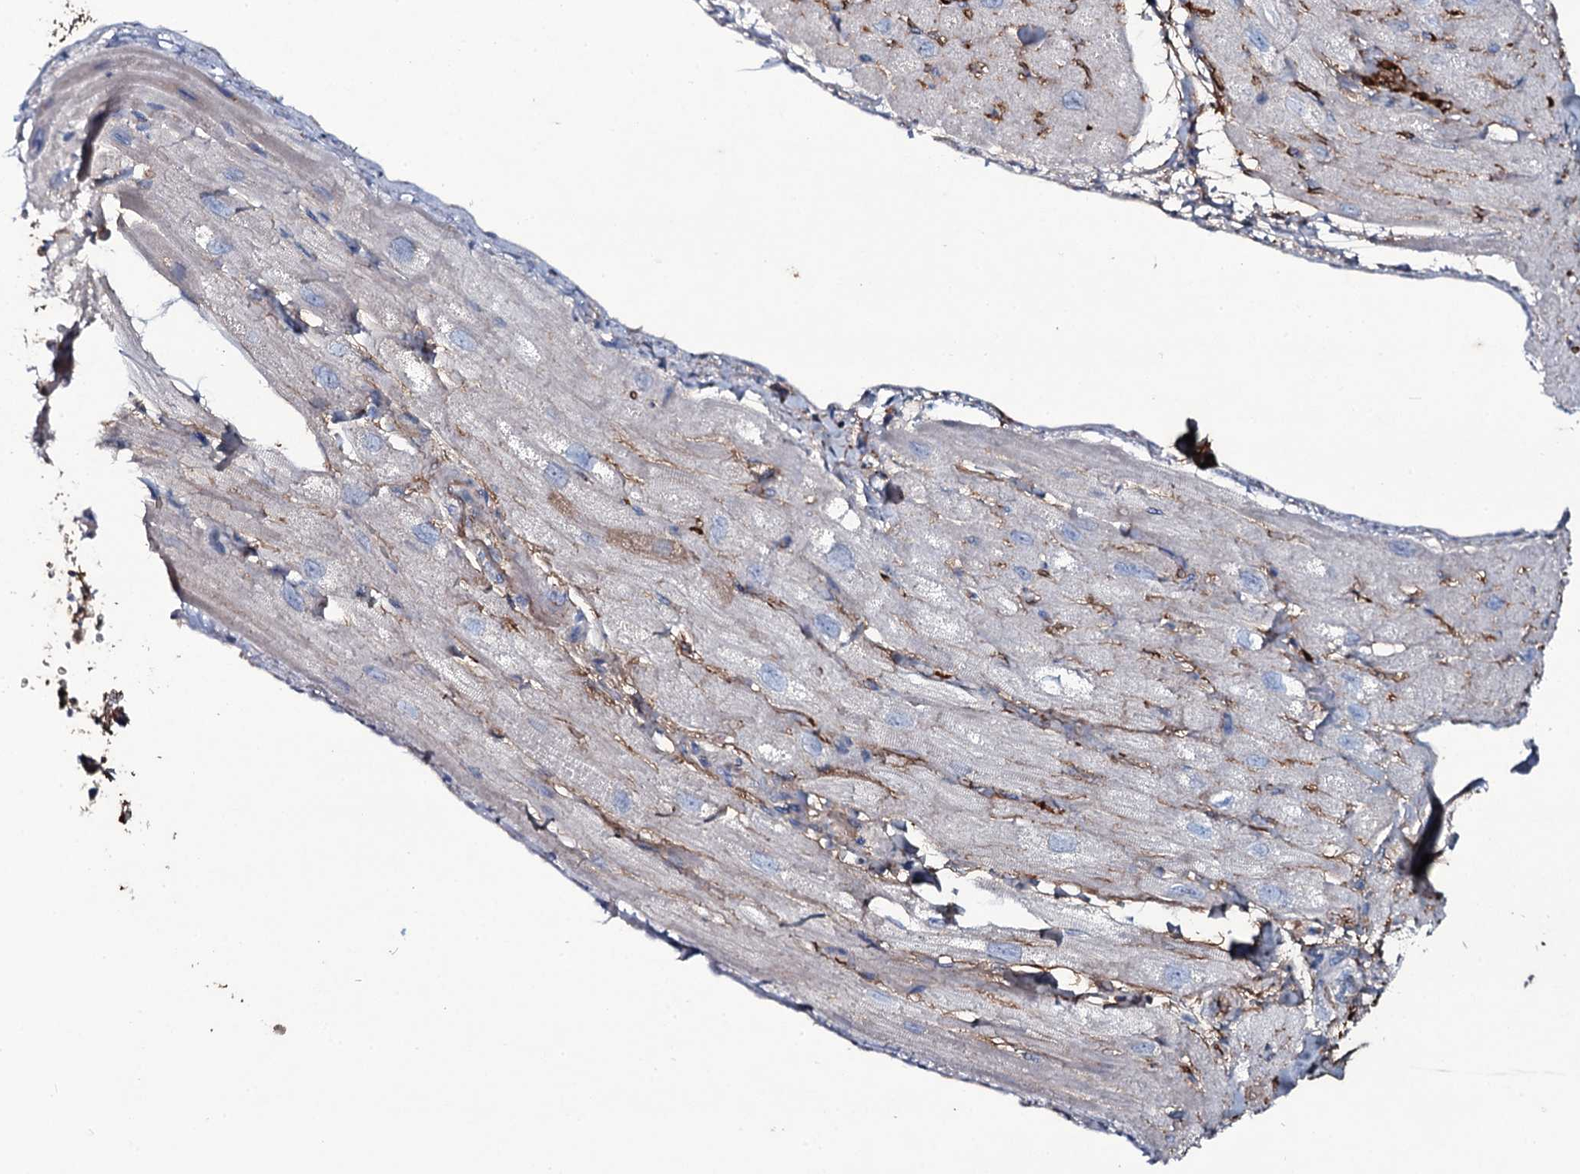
{"staining": {"intensity": "weak", "quantity": "<25%", "location": "cytoplasmic/membranous"}, "tissue": "heart muscle", "cell_type": "Cardiomyocytes", "image_type": "normal", "snomed": [{"axis": "morphology", "description": "Normal tissue, NOS"}, {"axis": "topography", "description": "Heart"}], "caption": "The micrograph reveals no significant positivity in cardiomyocytes of heart muscle. The staining was performed using DAB (3,3'-diaminobenzidine) to visualize the protein expression in brown, while the nuclei were stained in blue with hematoxylin (Magnification: 20x).", "gene": "EDN1", "patient": {"sex": "male", "age": 65}}